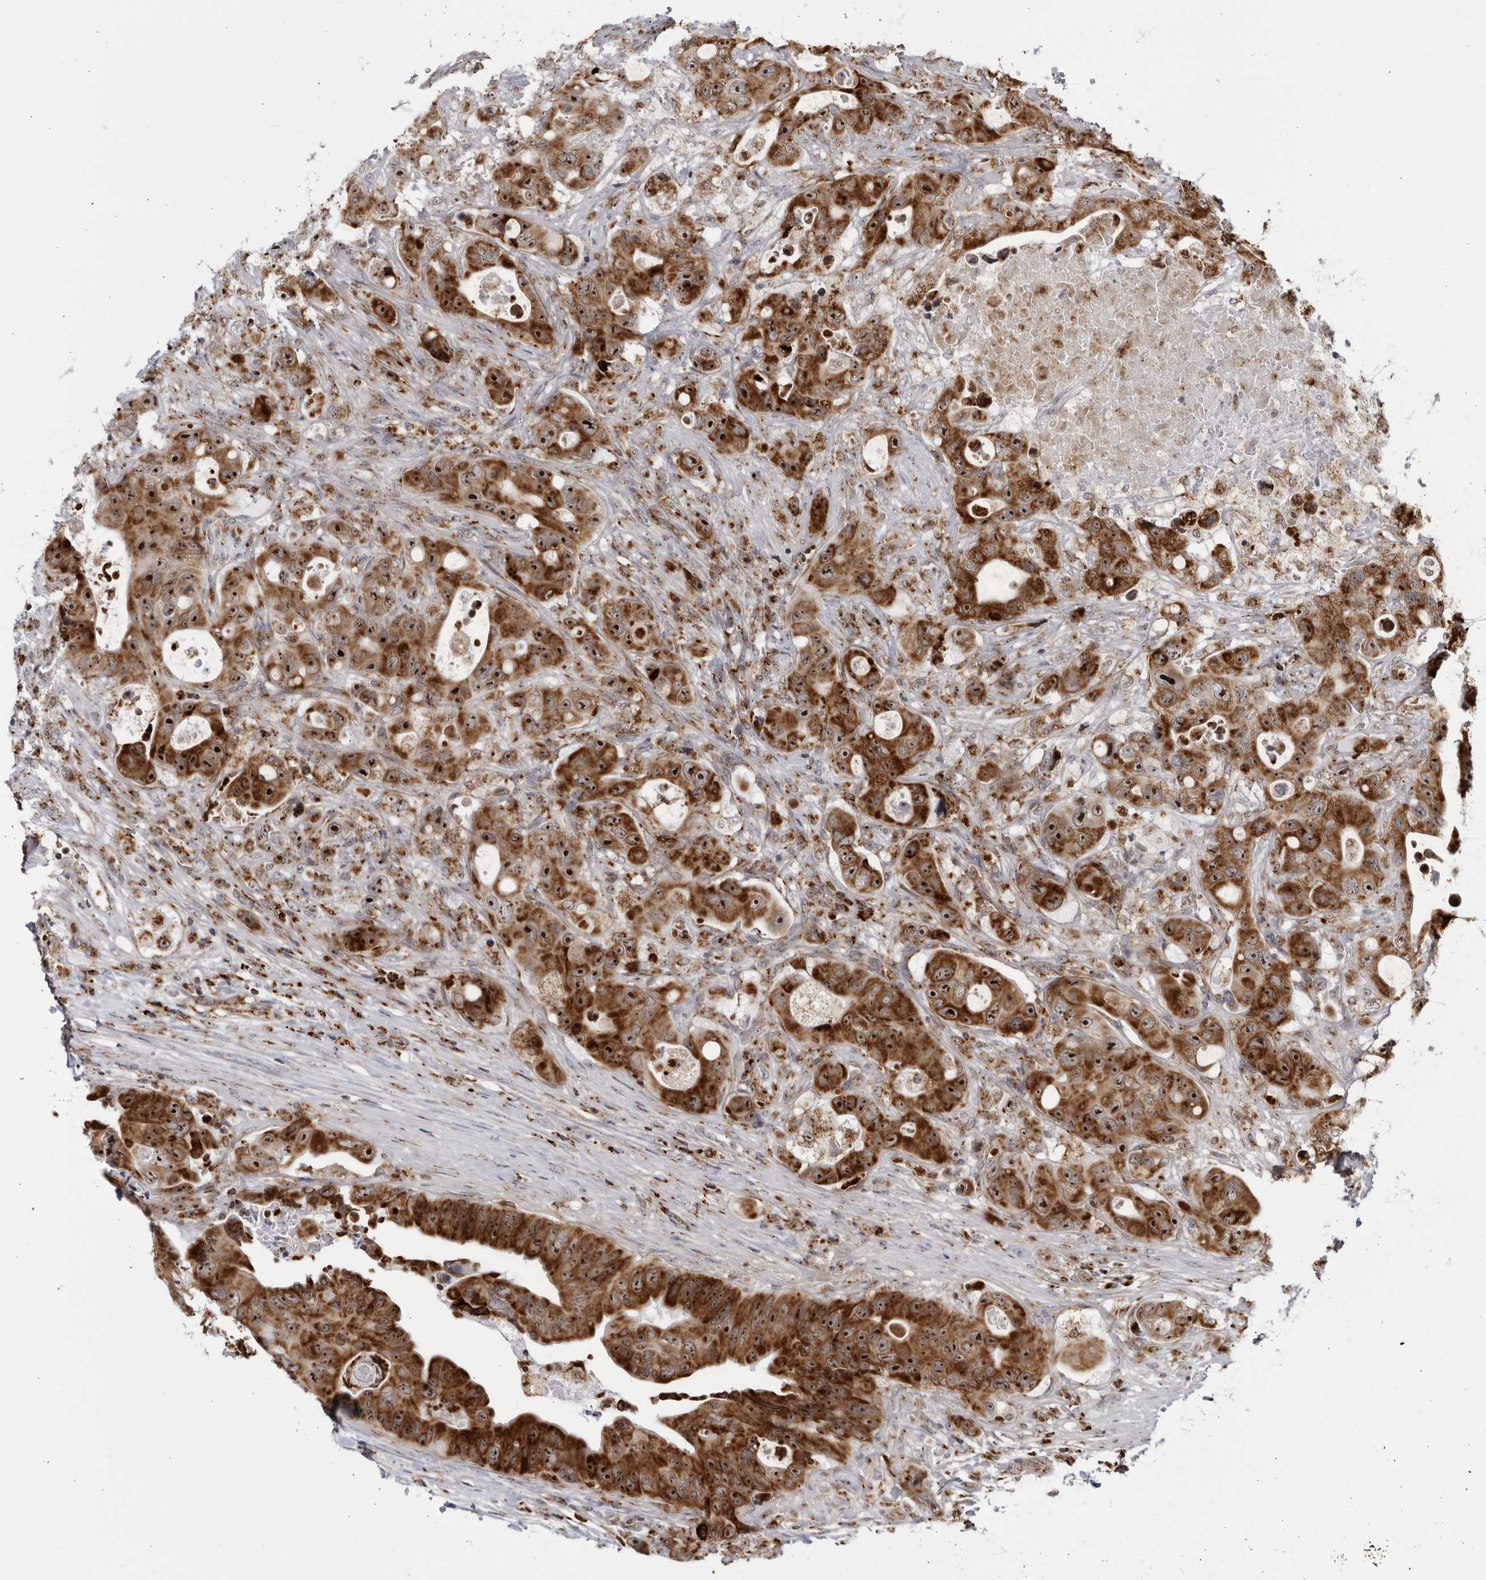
{"staining": {"intensity": "strong", "quantity": ">75%", "location": "cytoplasmic/membranous,nuclear"}, "tissue": "colorectal cancer", "cell_type": "Tumor cells", "image_type": "cancer", "snomed": [{"axis": "morphology", "description": "Adenocarcinoma, NOS"}, {"axis": "topography", "description": "Colon"}], "caption": "Immunohistochemical staining of colorectal cancer (adenocarcinoma) exhibits strong cytoplasmic/membranous and nuclear protein staining in about >75% of tumor cells.", "gene": "RBM34", "patient": {"sex": "female", "age": 46}}